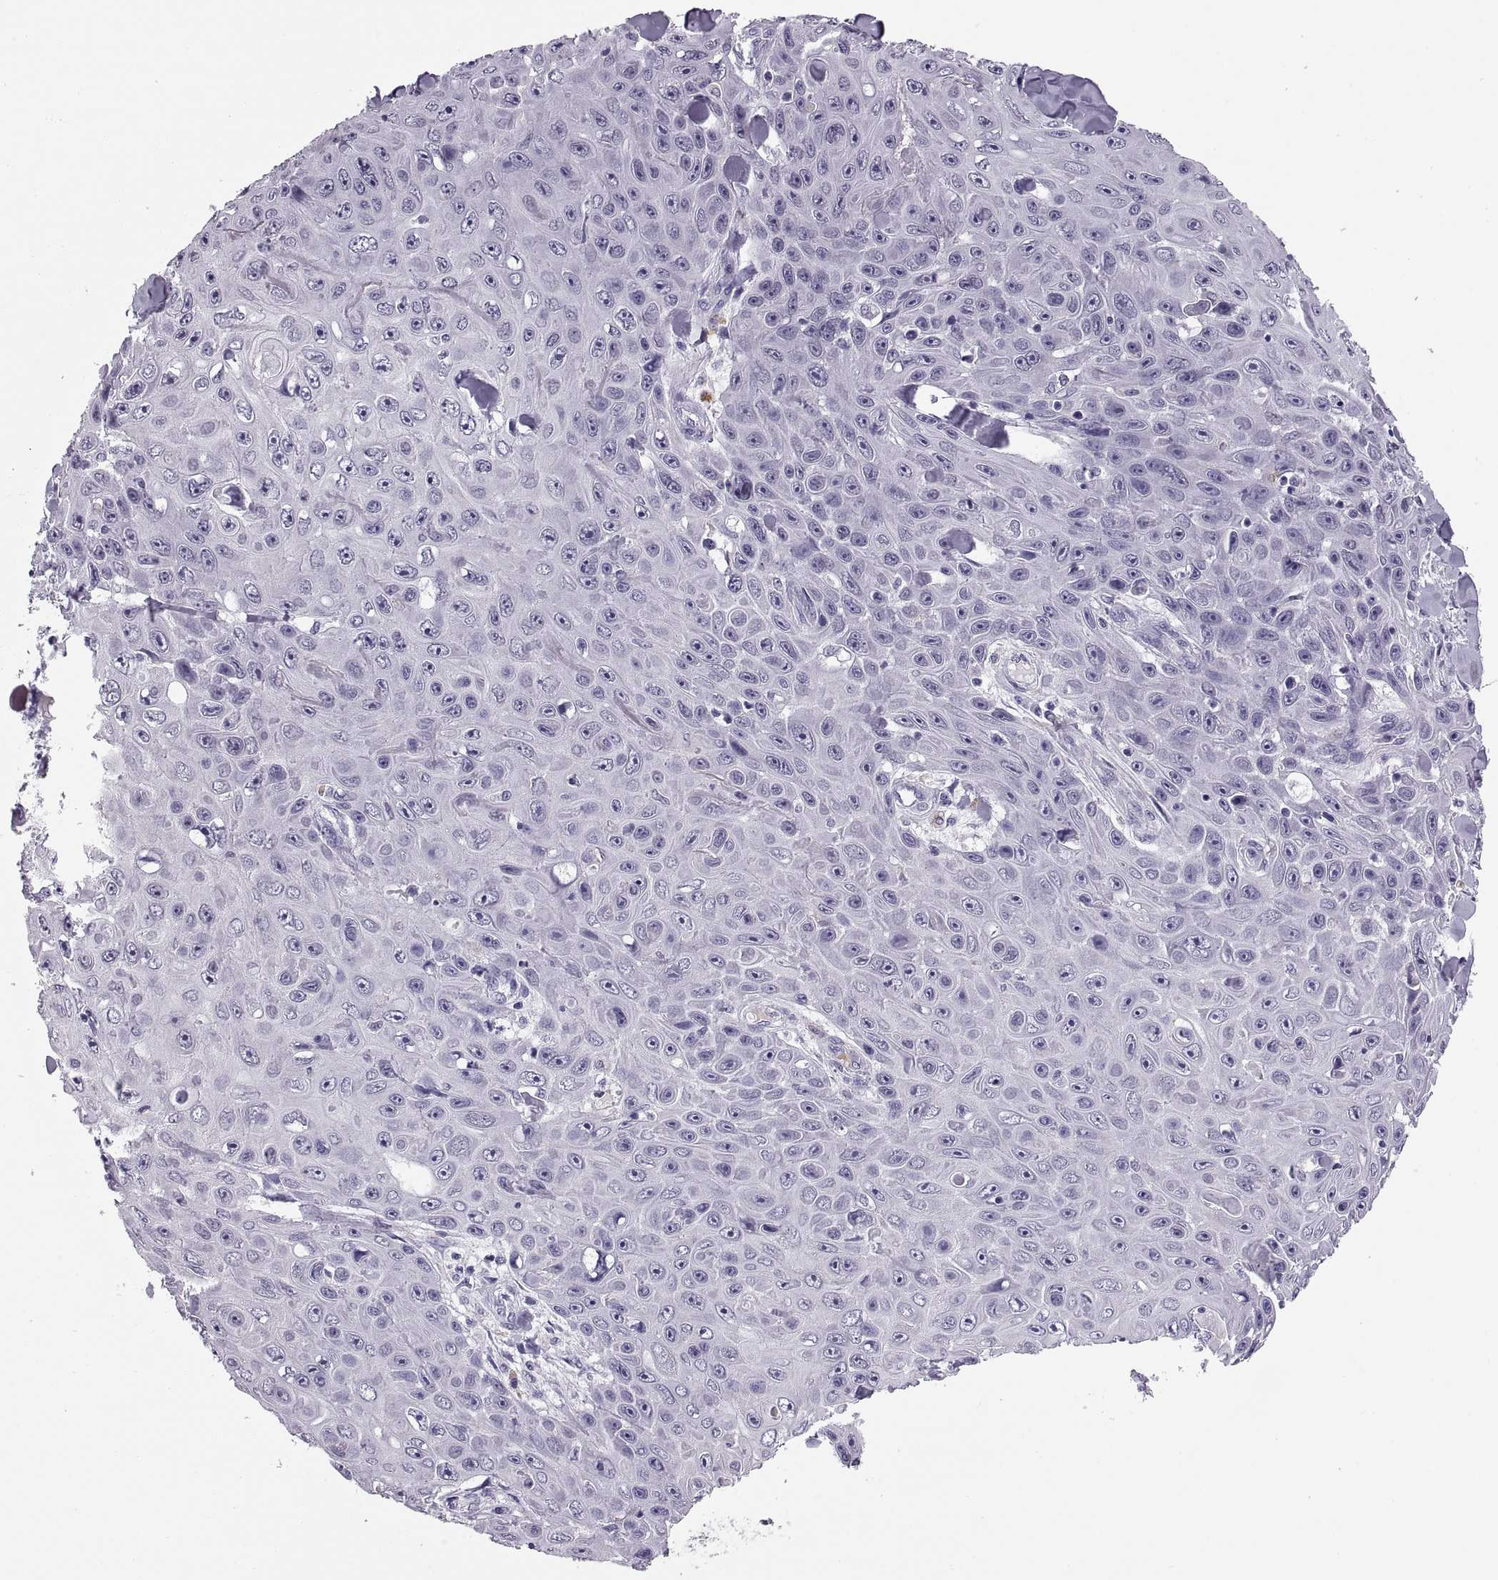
{"staining": {"intensity": "negative", "quantity": "none", "location": "none"}, "tissue": "skin cancer", "cell_type": "Tumor cells", "image_type": "cancer", "snomed": [{"axis": "morphology", "description": "Squamous cell carcinoma, NOS"}, {"axis": "topography", "description": "Skin"}], "caption": "Immunohistochemistry (IHC) photomicrograph of skin squamous cell carcinoma stained for a protein (brown), which reveals no expression in tumor cells.", "gene": "QRICH2", "patient": {"sex": "male", "age": 82}}